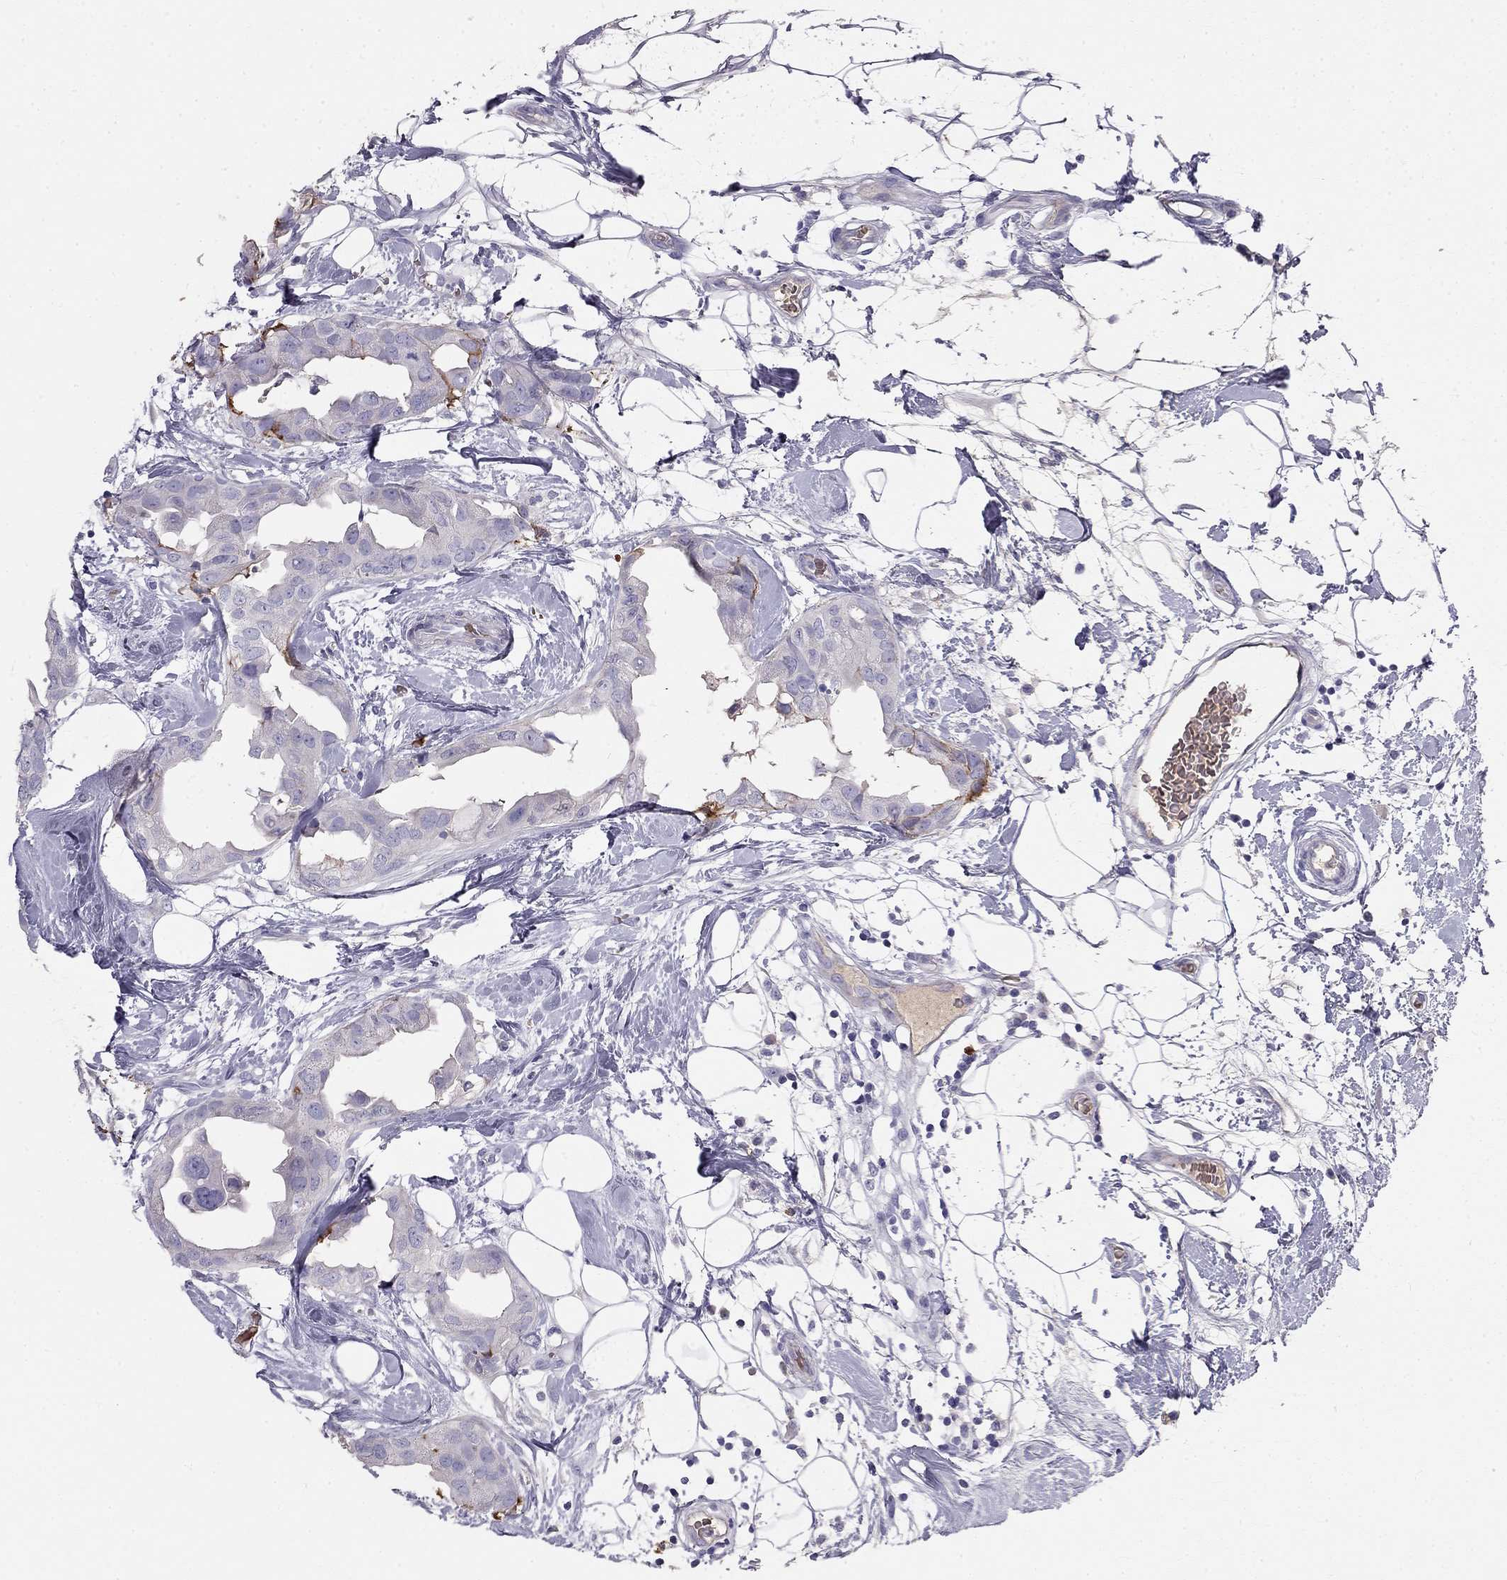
{"staining": {"intensity": "negative", "quantity": "none", "location": "none"}, "tissue": "breast cancer", "cell_type": "Tumor cells", "image_type": "cancer", "snomed": [{"axis": "morphology", "description": "Normal tissue, NOS"}, {"axis": "morphology", "description": "Duct carcinoma"}, {"axis": "topography", "description": "Breast"}], "caption": "This is a histopathology image of immunohistochemistry (IHC) staining of breast cancer, which shows no staining in tumor cells. (Stains: DAB immunohistochemistry (IHC) with hematoxylin counter stain, Microscopy: brightfield microscopy at high magnification).", "gene": "RHD", "patient": {"sex": "female", "age": 40}}